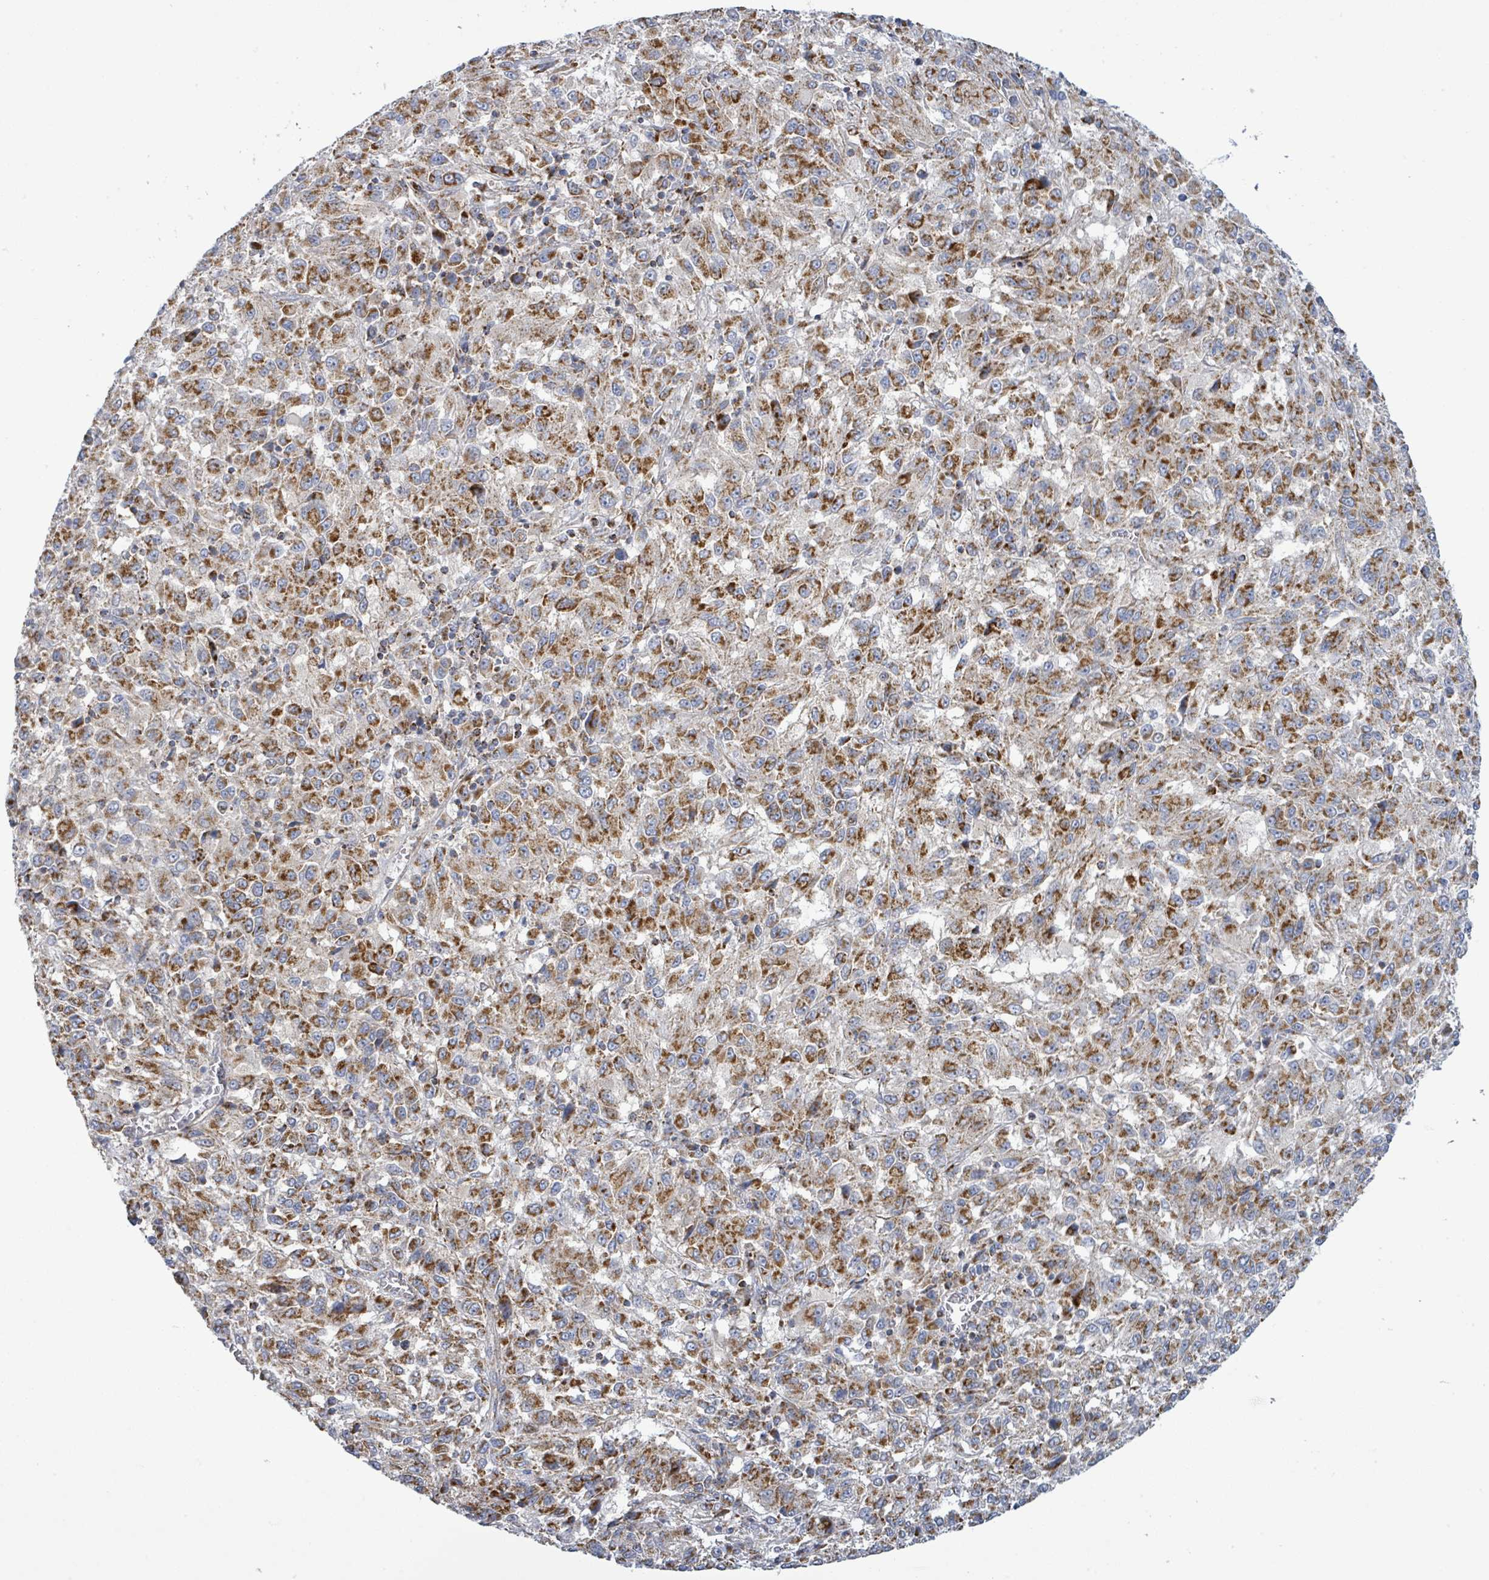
{"staining": {"intensity": "strong", "quantity": ">75%", "location": "cytoplasmic/membranous"}, "tissue": "melanoma", "cell_type": "Tumor cells", "image_type": "cancer", "snomed": [{"axis": "morphology", "description": "Malignant melanoma, Metastatic site"}, {"axis": "topography", "description": "Lung"}], "caption": "A micrograph of human melanoma stained for a protein displays strong cytoplasmic/membranous brown staining in tumor cells.", "gene": "SUCLG2", "patient": {"sex": "male", "age": 64}}